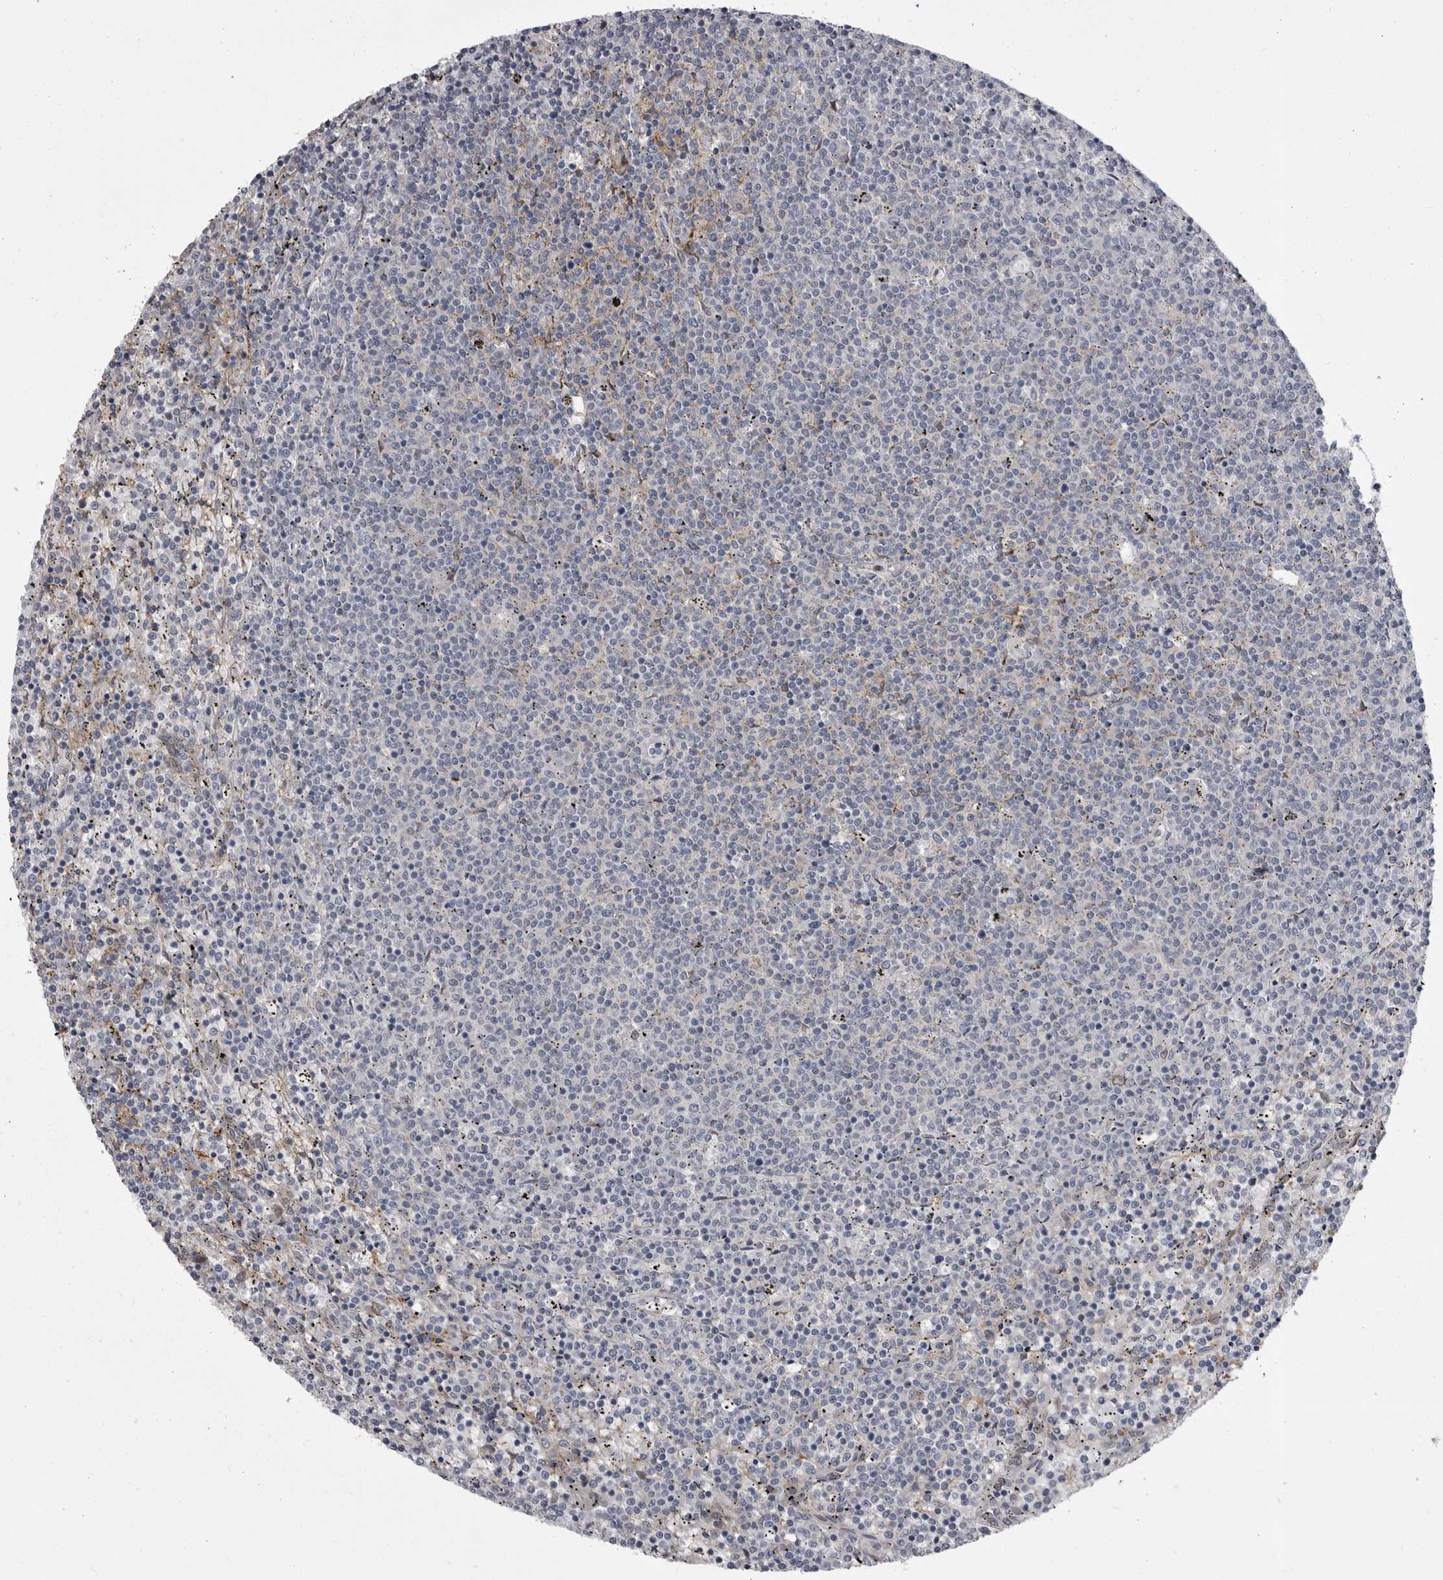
{"staining": {"intensity": "negative", "quantity": "none", "location": "none"}, "tissue": "lymphoma", "cell_type": "Tumor cells", "image_type": "cancer", "snomed": [{"axis": "morphology", "description": "Malignant lymphoma, non-Hodgkin's type, Low grade"}, {"axis": "topography", "description": "Spleen"}], "caption": "This image is of lymphoma stained with immunohistochemistry to label a protein in brown with the nuclei are counter-stained blue. There is no positivity in tumor cells. The staining was performed using DAB (3,3'-diaminobenzidine) to visualize the protein expression in brown, while the nuclei were stained in blue with hematoxylin (Magnification: 20x).", "gene": "ABL1", "patient": {"sex": "female", "age": 50}}